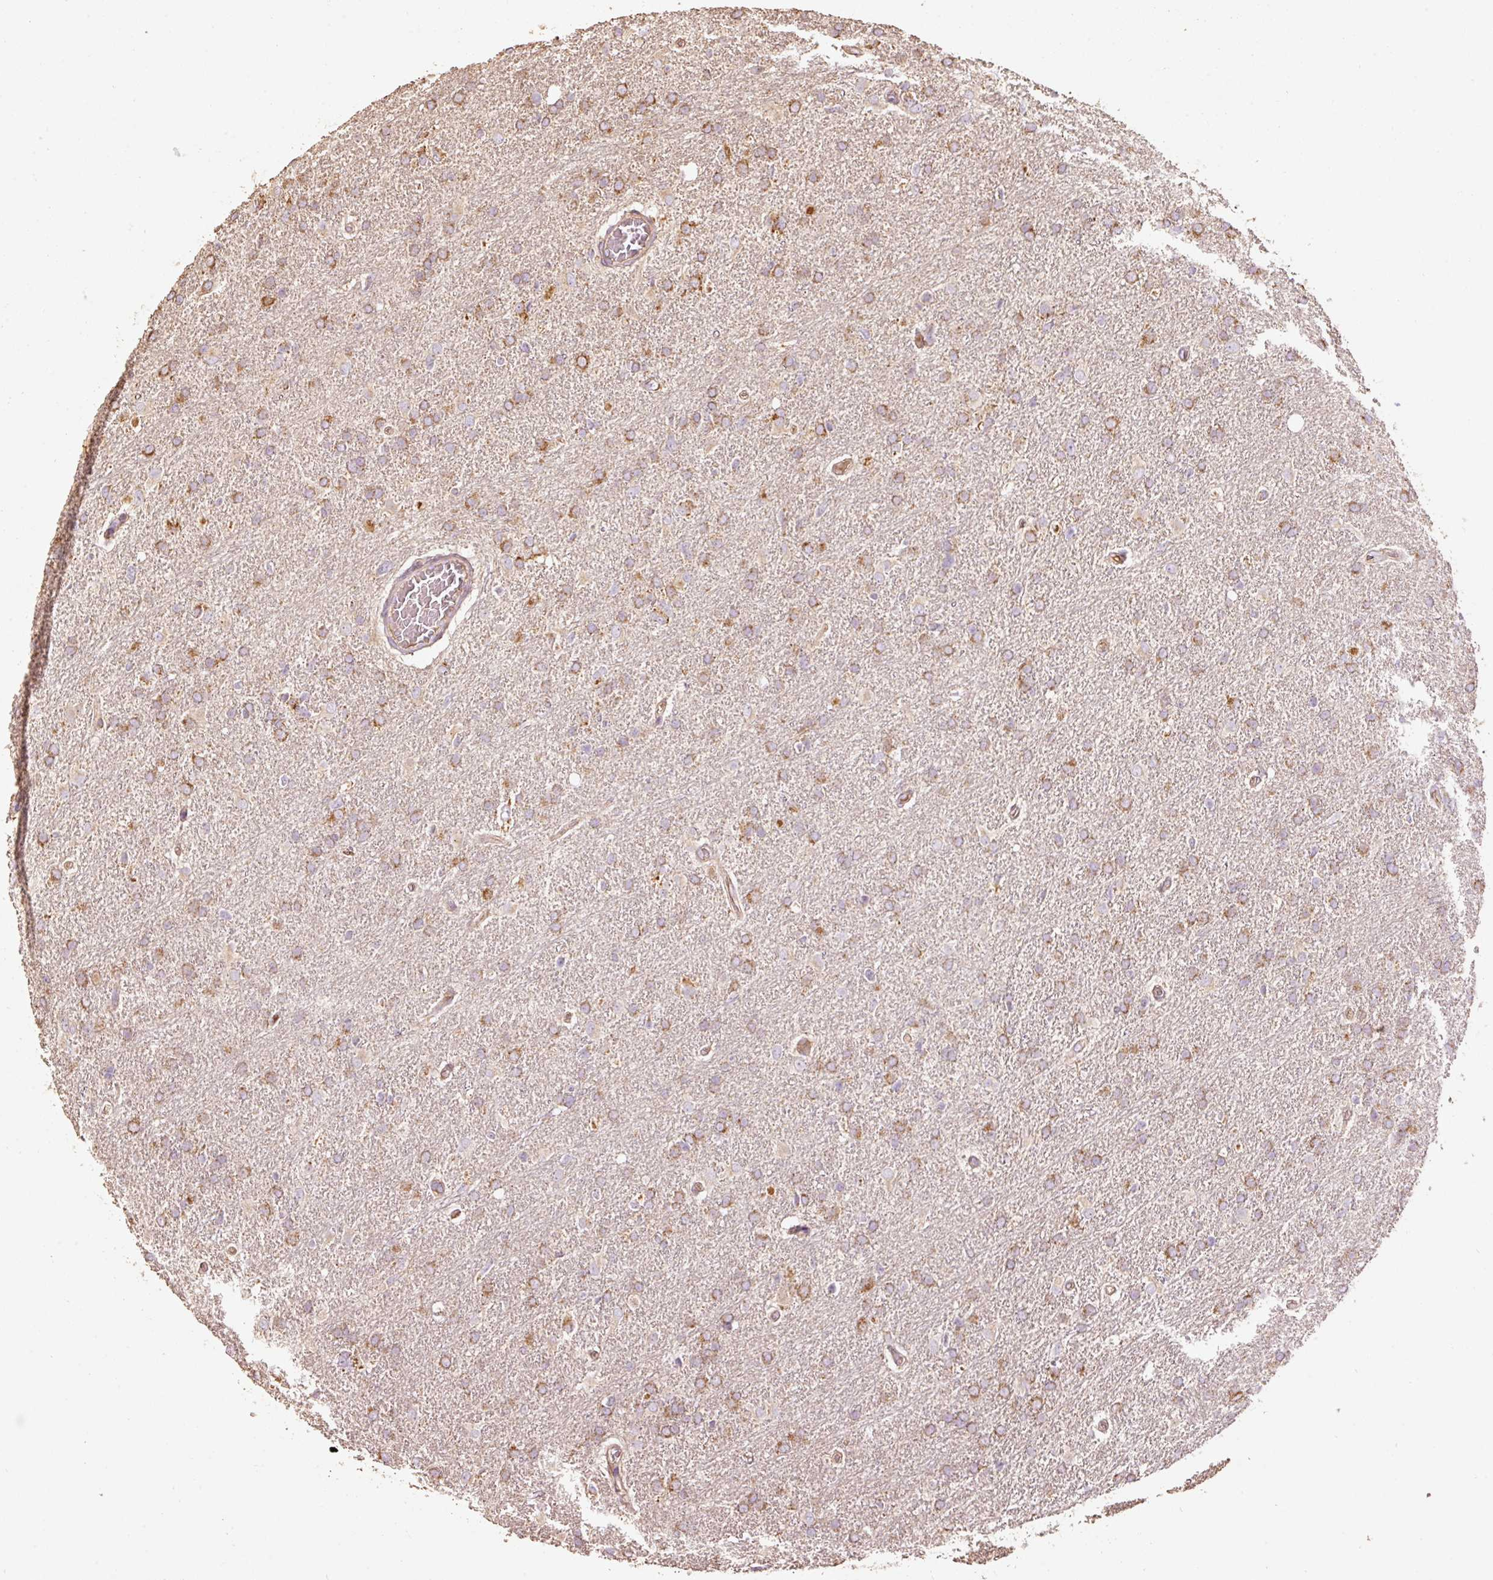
{"staining": {"intensity": "moderate", "quantity": ">75%", "location": "cytoplasmic/membranous"}, "tissue": "glioma", "cell_type": "Tumor cells", "image_type": "cancer", "snomed": [{"axis": "morphology", "description": "Glioma, malignant, High grade"}, {"axis": "topography", "description": "Brain"}], "caption": "An immunohistochemistry (IHC) image of neoplastic tissue is shown. Protein staining in brown highlights moderate cytoplasmic/membranous positivity in glioma within tumor cells.", "gene": "EFHC1", "patient": {"sex": "male", "age": 61}}